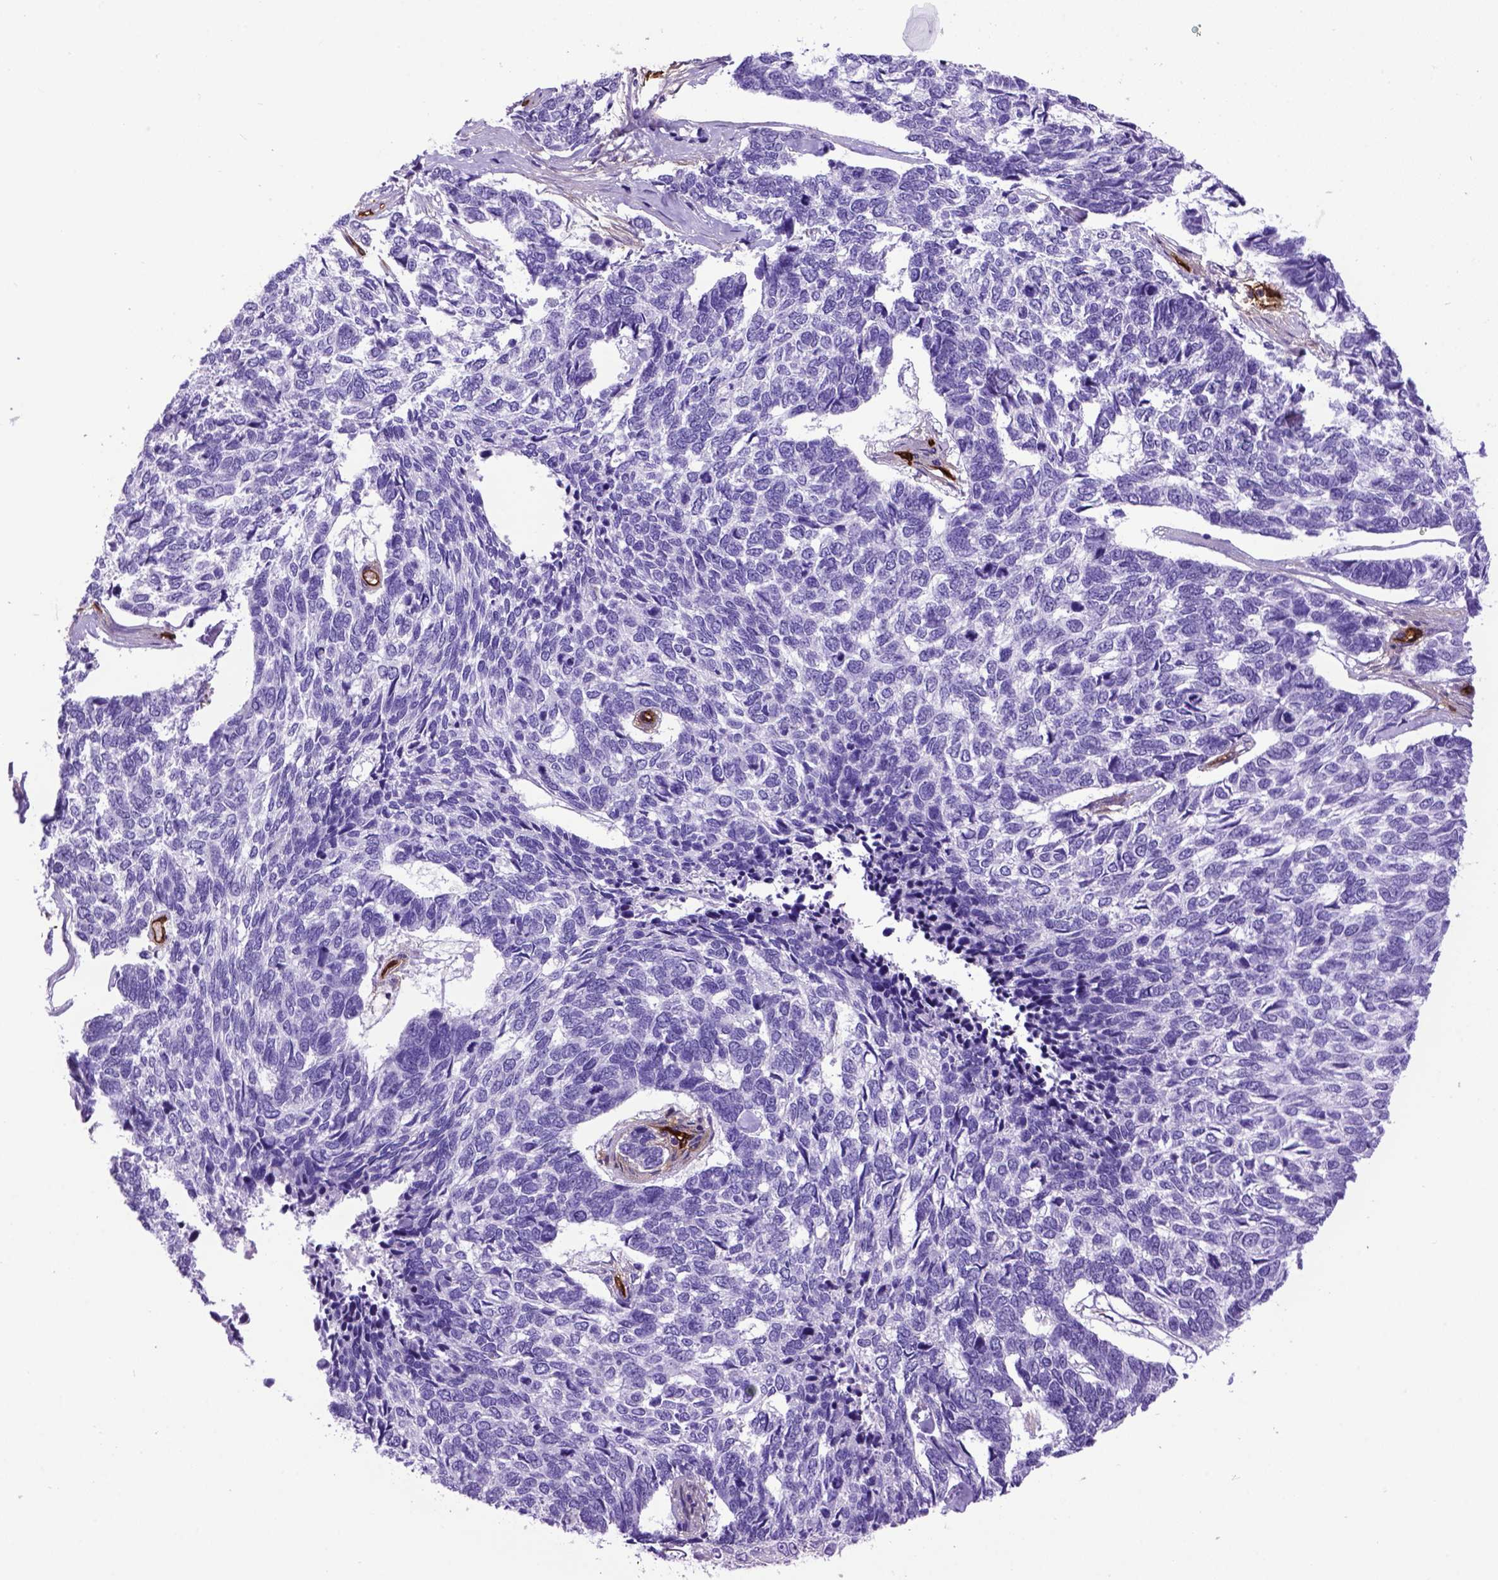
{"staining": {"intensity": "negative", "quantity": "none", "location": "none"}, "tissue": "skin cancer", "cell_type": "Tumor cells", "image_type": "cancer", "snomed": [{"axis": "morphology", "description": "Basal cell carcinoma"}, {"axis": "topography", "description": "Skin"}], "caption": "Human skin basal cell carcinoma stained for a protein using immunohistochemistry exhibits no expression in tumor cells.", "gene": "ENG", "patient": {"sex": "female", "age": 65}}